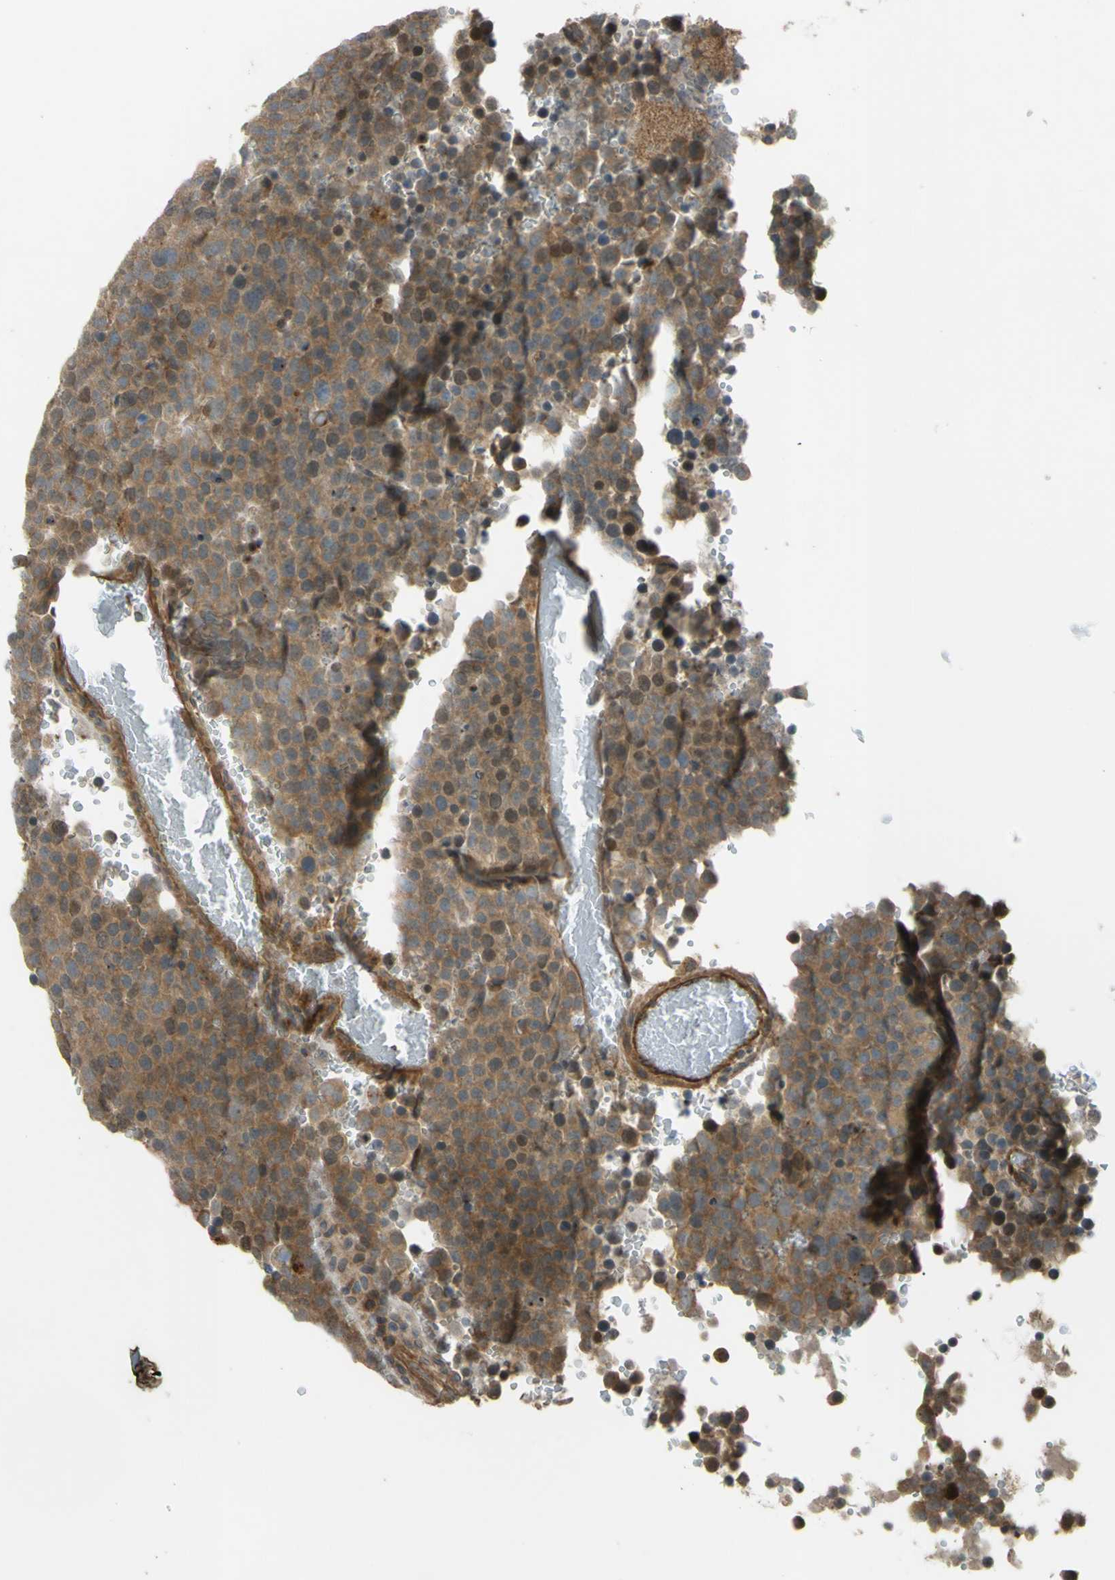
{"staining": {"intensity": "weak", "quantity": ">75%", "location": "cytoplasmic/membranous"}, "tissue": "testis cancer", "cell_type": "Tumor cells", "image_type": "cancer", "snomed": [{"axis": "morphology", "description": "Seminoma, NOS"}, {"axis": "topography", "description": "Testis"}], "caption": "Immunohistochemistry histopathology image of human testis cancer (seminoma) stained for a protein (brown), which shows low levels of weak cytoplasmic/membranous staining in about >75% of tumor cells.", "gene": "FLII", "patient": {"sex": "male", "age": 71}}